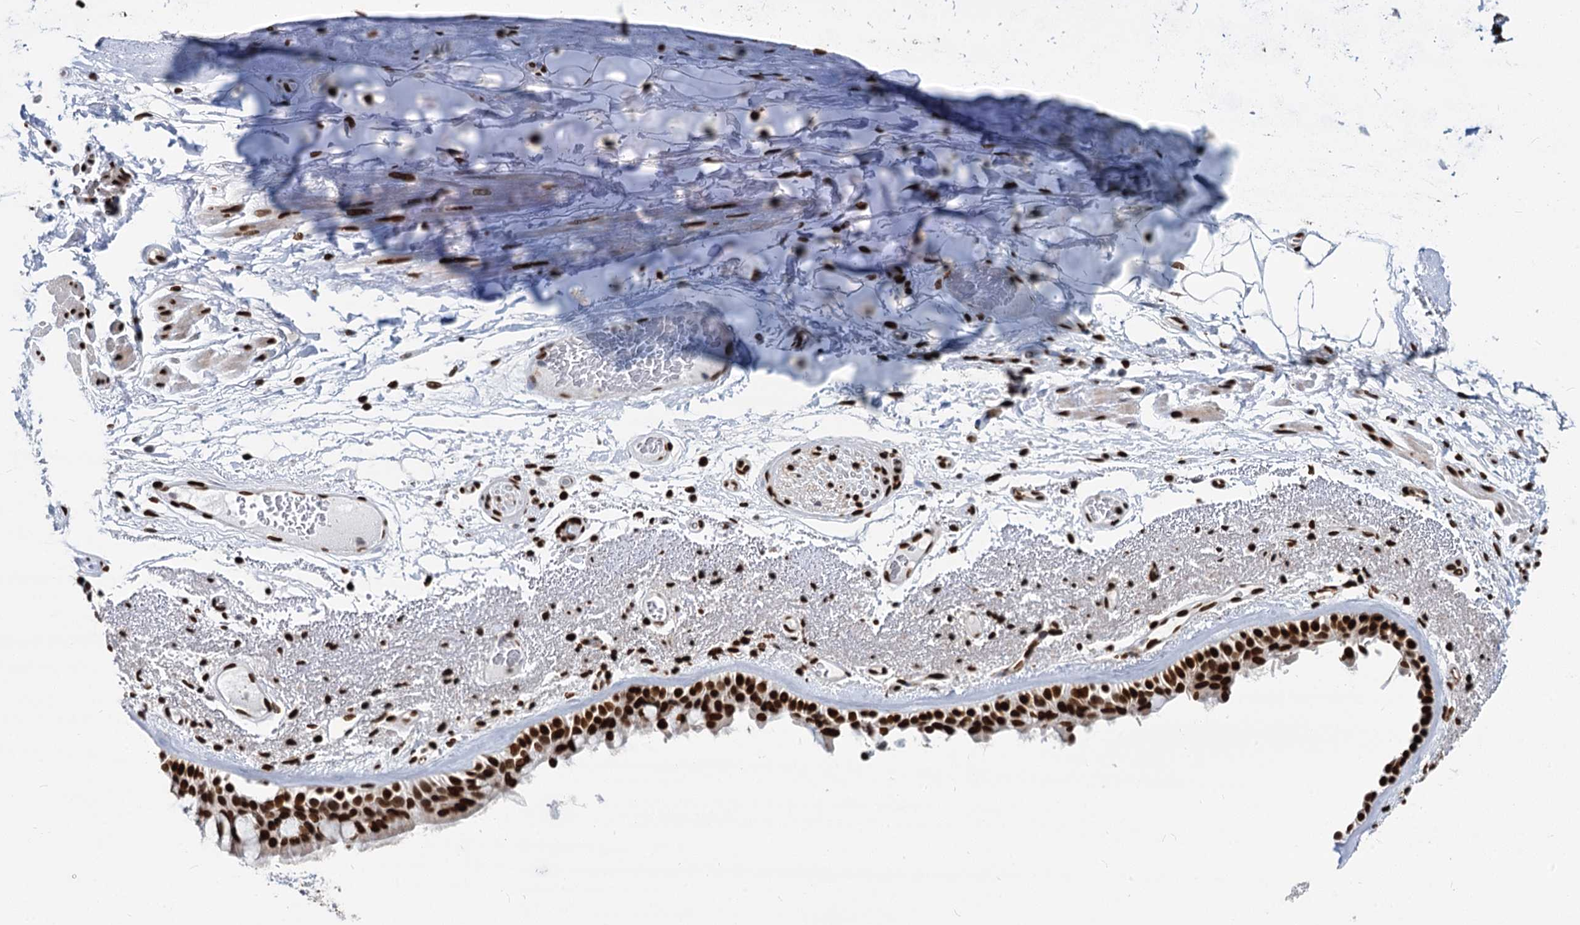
{"staining": {"intensity": "strong", "quantity": "25%-75%", "location": "nuclear"}, "tissue": "bronchus", "cell_type": "Respiratory epithelial cells", "image_type": "normal", "snomed": [{"axis": "morphology", "description": "Normal tissue, NOS"}, {"axis": "morphology", "description": "Squamous cell carcinoma, NOS"}, {"axis": "topography", "description": "Lymph node"}, {"axis": "topography", "description": "Bronchus"}, {"axis": "topography", "description": "Lung"}], "caption": "High-magnification brightfield microscopy of unremarkable bronchus stained with DAB (brown) and counterstained with hematoxylin (blue). respiratory epithelial cells exhibit strong nuclear positivity is appreciated in about25%-75% of cells.", "gene": "MECP2", "patient": {"sex": "male", "age": 66}}